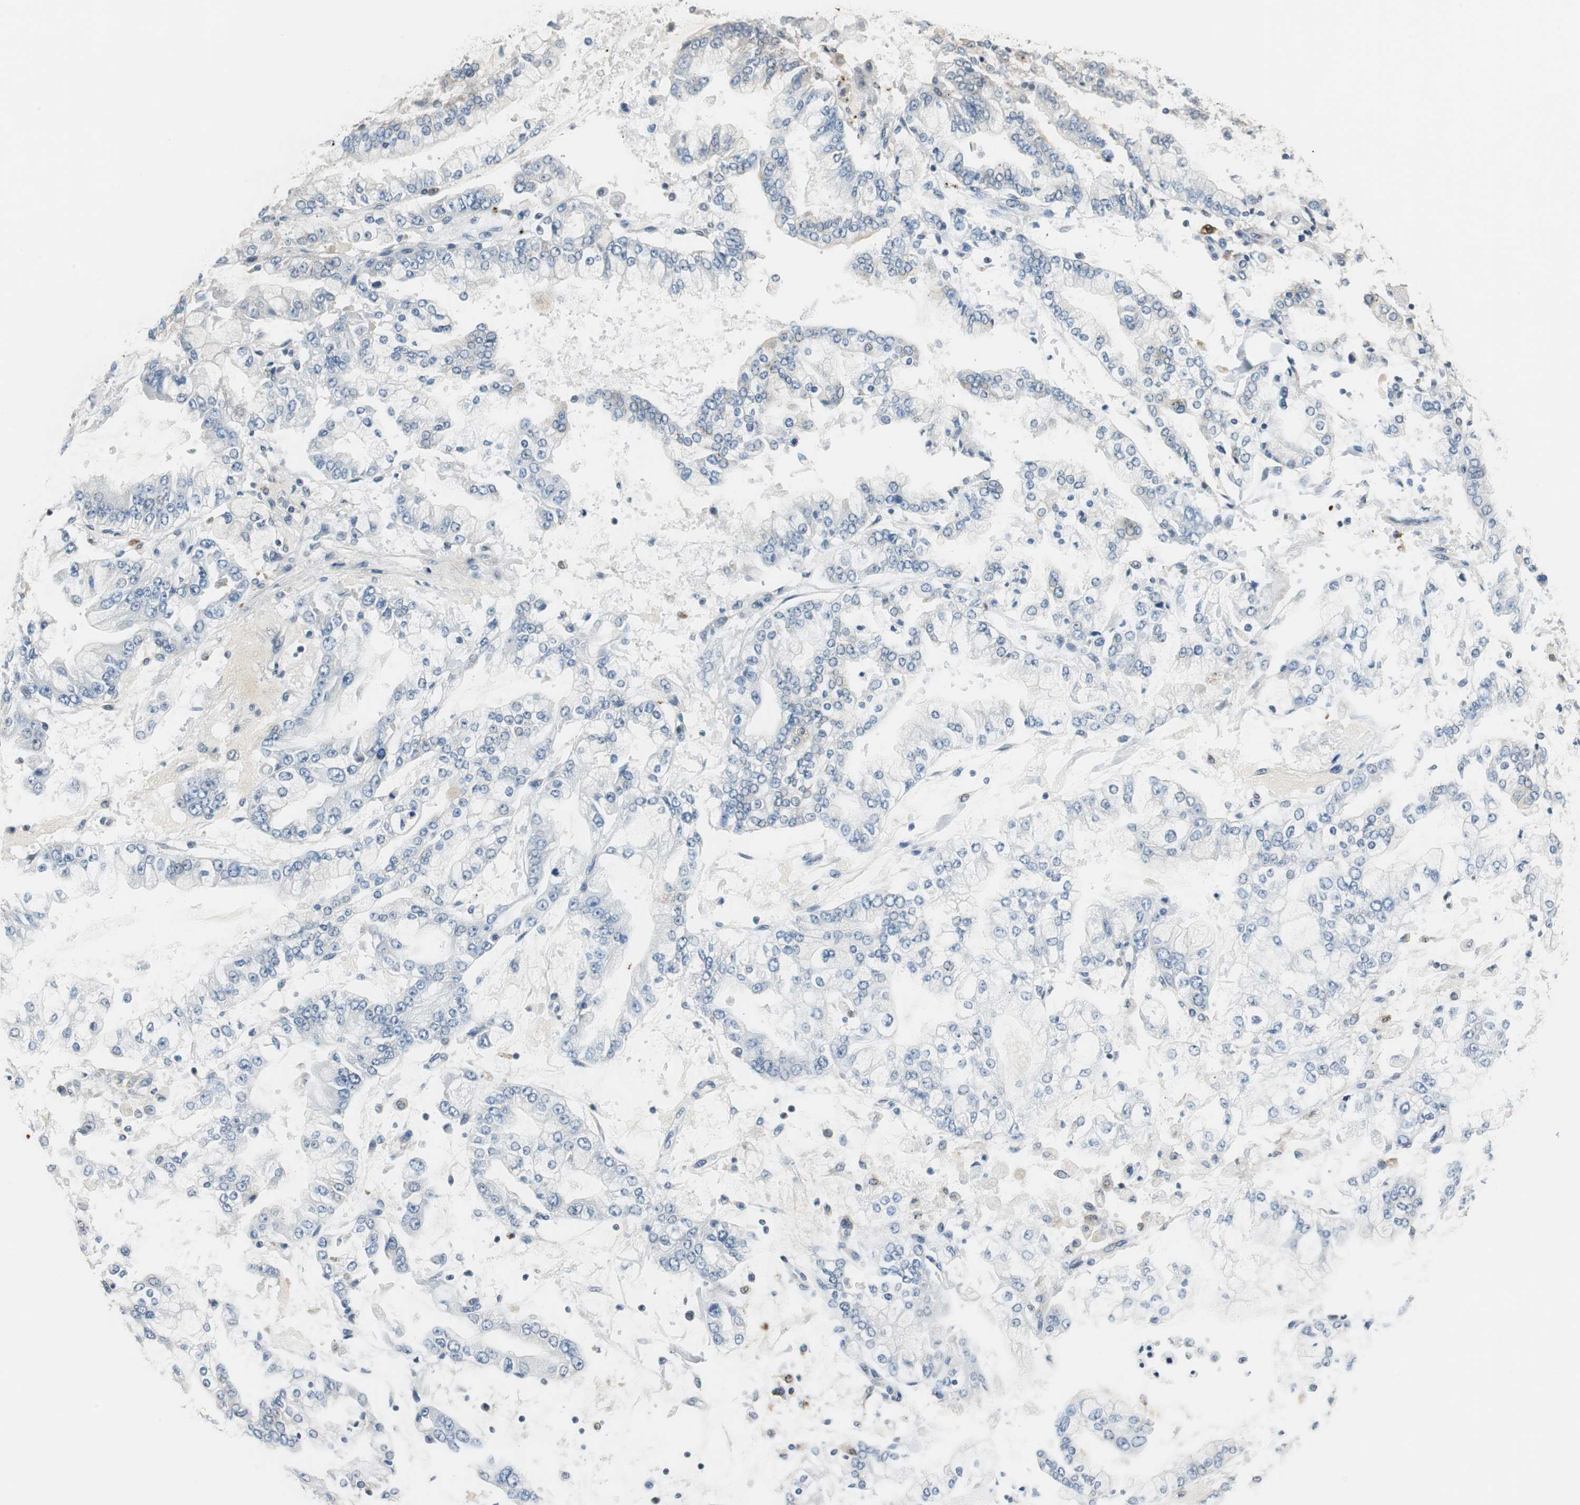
{"staining": {"intensity": "negative", "quantity": "none", "location": "none"}, "tissue": "stomach cancer", "cell_type": "Tumor cells", "image_type": "cancer", "snomed": [{"axis": "morphology", "description": "Adenocarcinoma, NOS"}, {"axis": "topography", "description": "Stomach"}], "caption": "This is a photomicrograph of immunohistochemistry (IHC) staining of adenocarcinoma (stomach), which shows no expression in tumor cells.", "gene": "NCK1", "patient": {"sex": "male", "age": 76}}